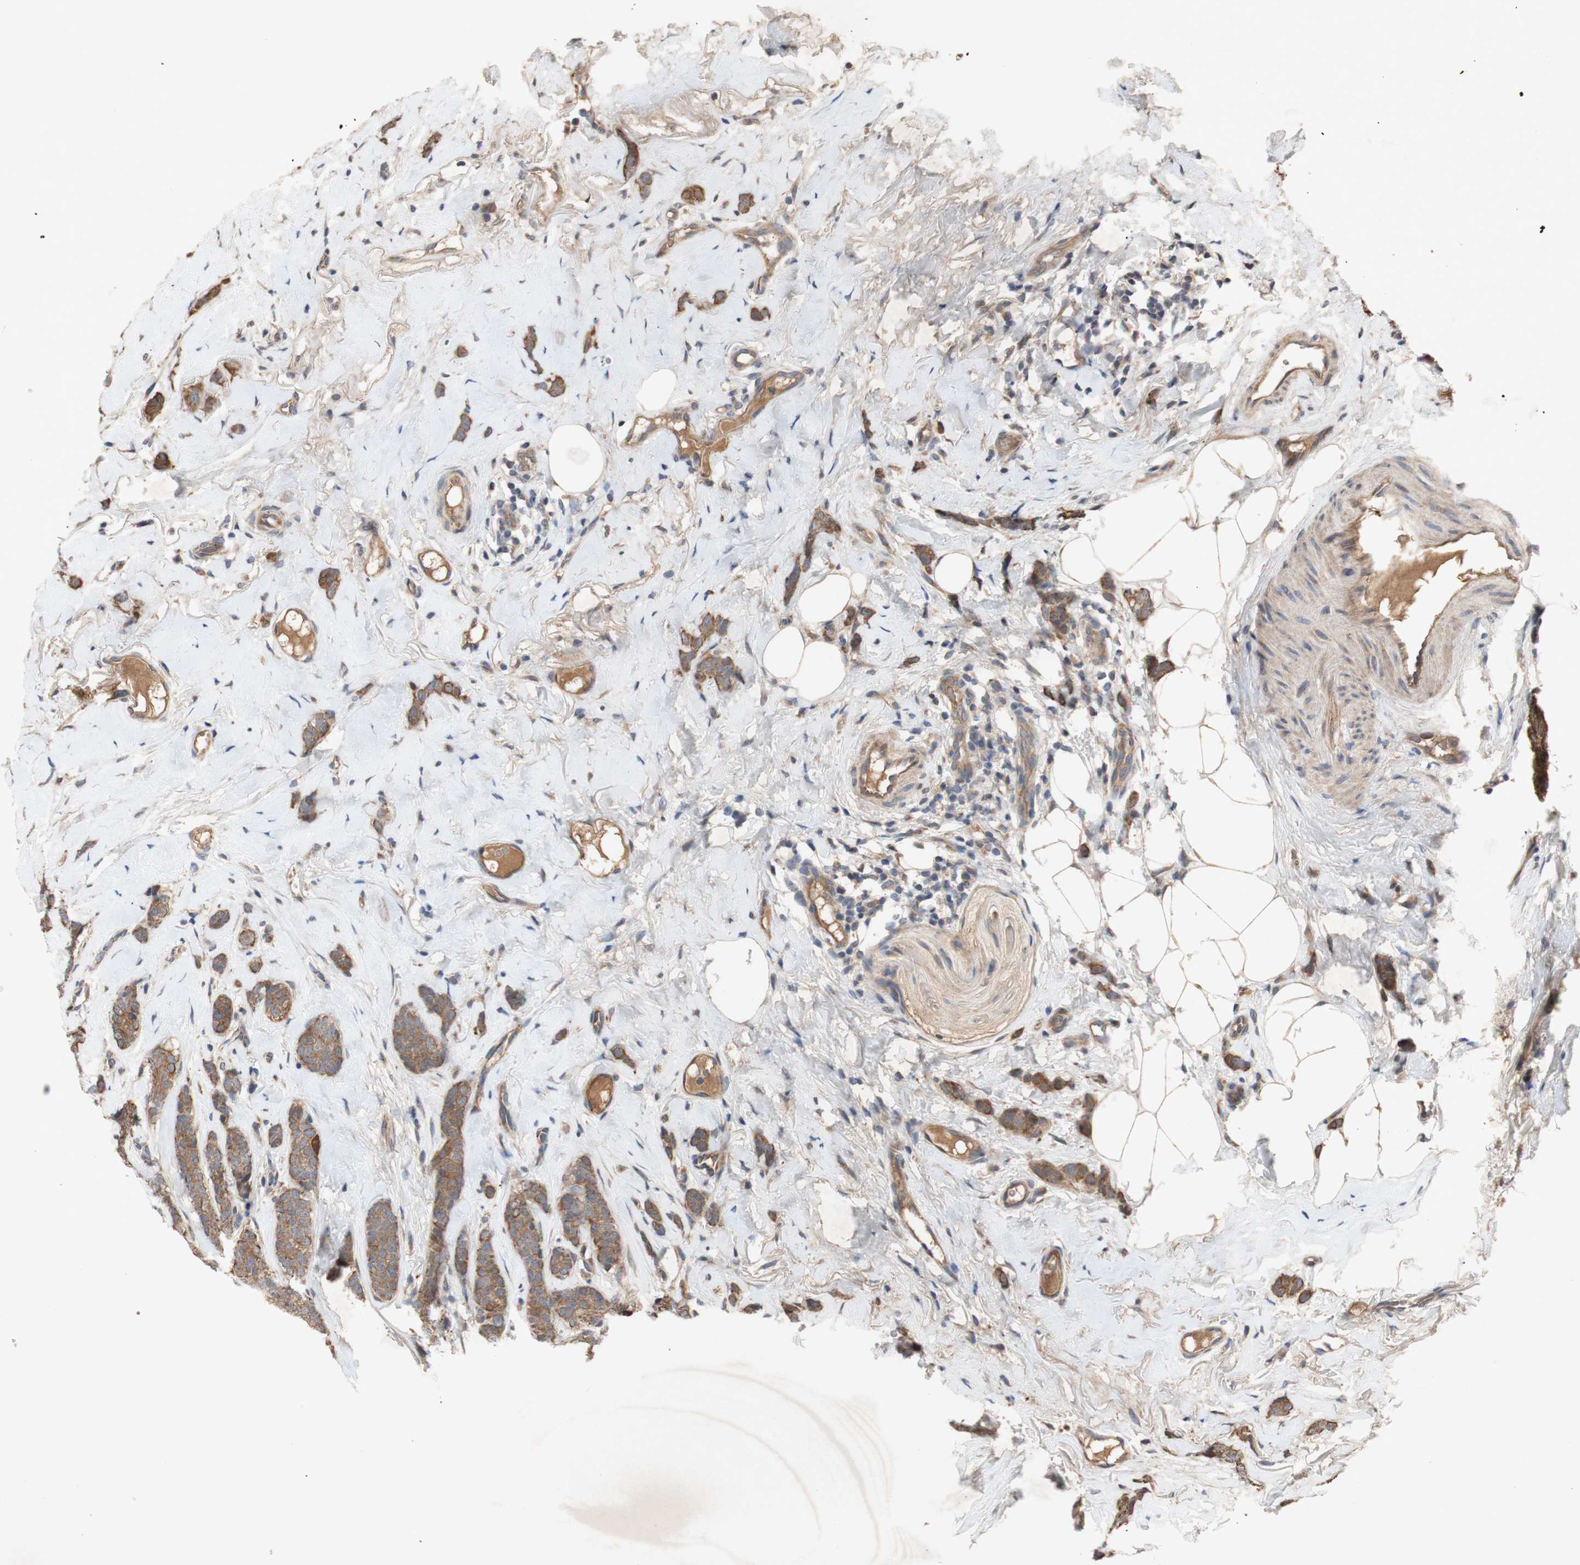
{"staining": {"intensity": "moderate", "quantity": ">75%", "location": "cytoplasmic/membranous"}, "tissue": "breast cancer", "cell_type": "Tumor cells", "image_type": "cancer", "snomed": [{"axis": "morphology", "description": "Lobular carcinoma"}, {"axis": "topography", "description": "Skin"}, {"axis": "topography", "description": "Breast"}], "caption": "Human lobular carcinoma (breast) stained for a protein (brown) exhibits moderate cytoplasmic/membranous positive staining in about >75% of tumor cells.", "gene": "PKN1", "patient": {"sex": "female", "age": 46}}